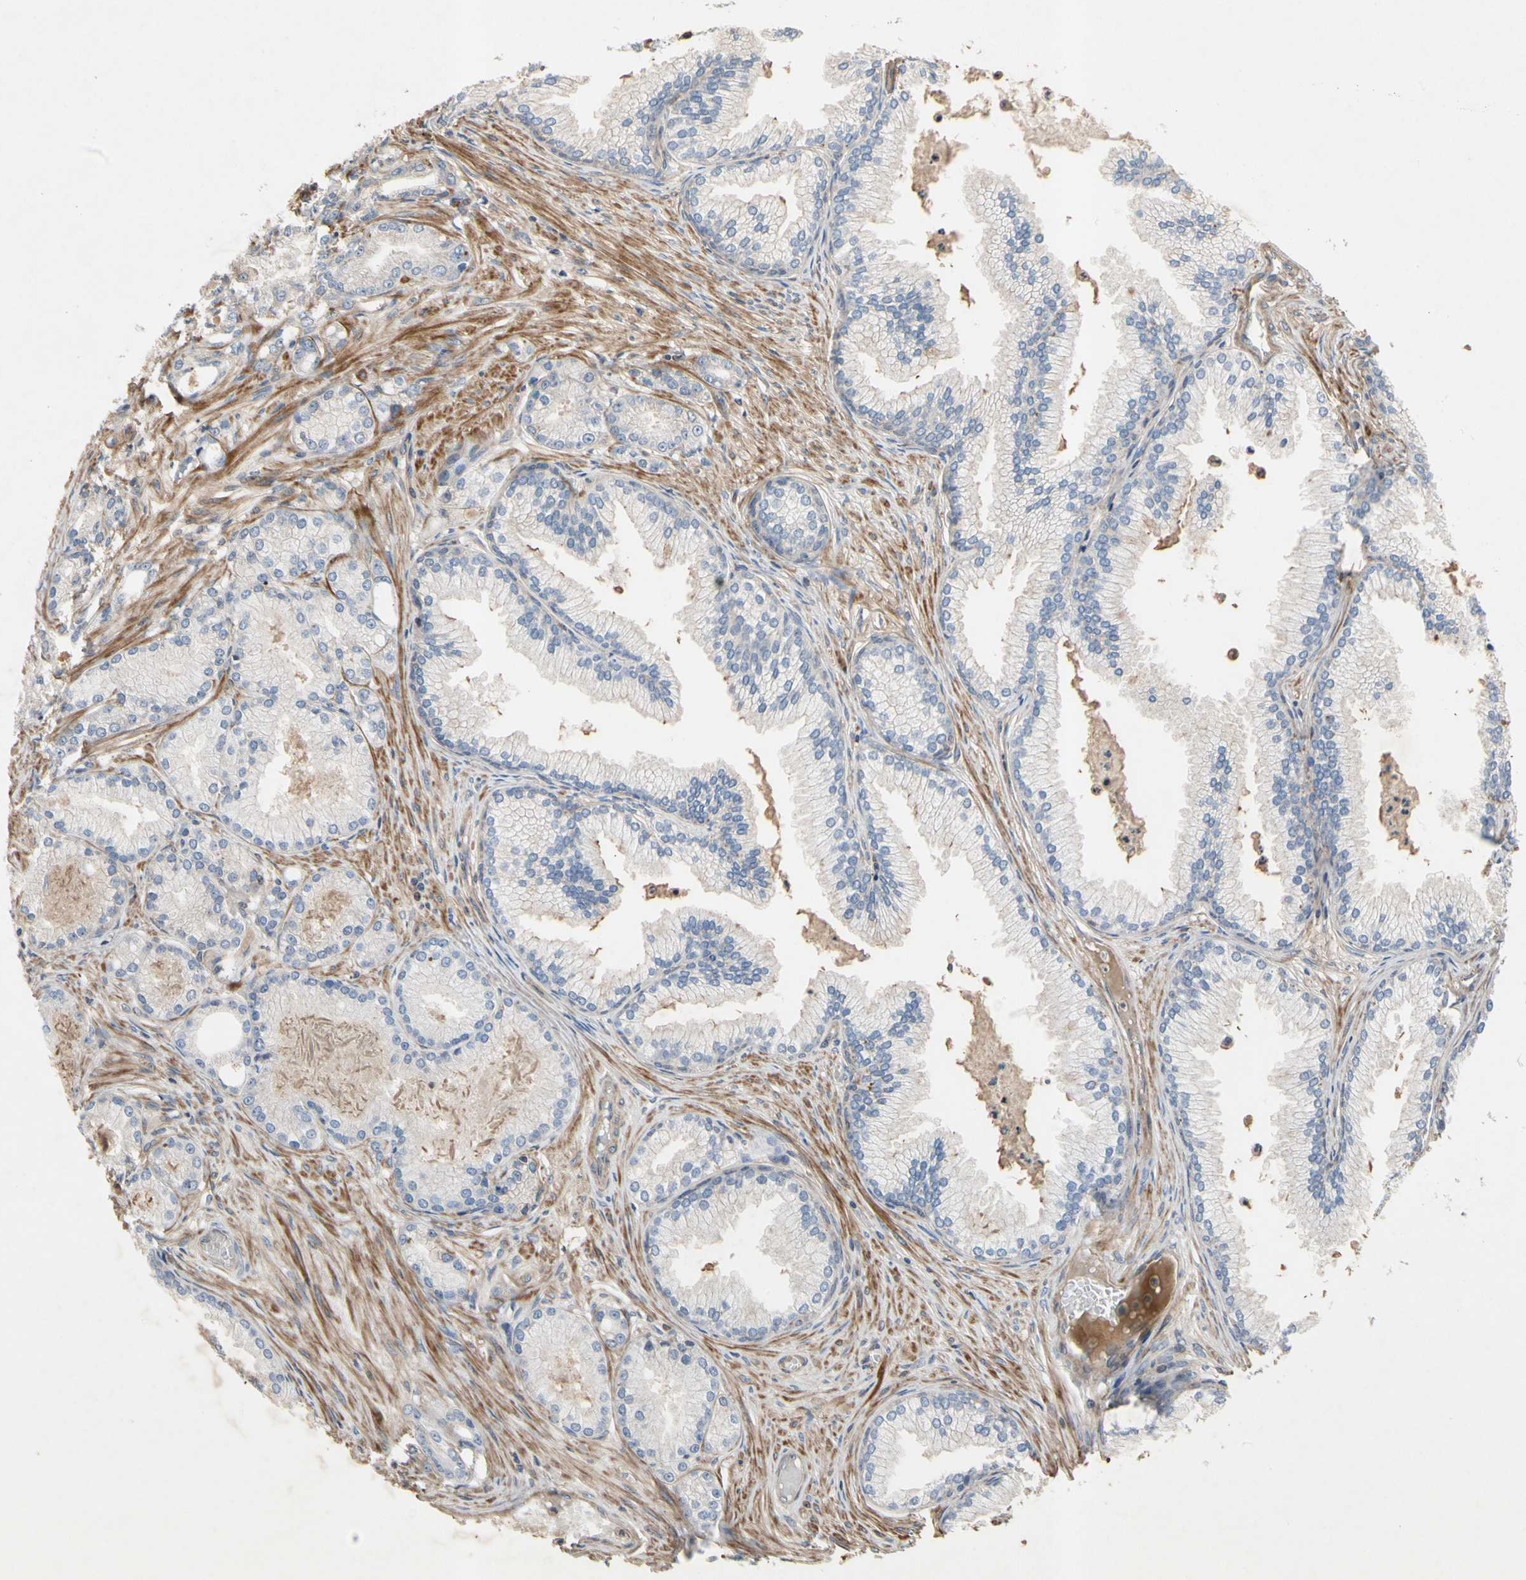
{"staining": {"intensity": "negative", "quantity": "none", "location": "none"}, "tissue": "prostate cancer", "cell_type": "Tumor cells", "image_type": "cancer", "snomed": [{"axis": "morphology", "description": "Adenocarcinoma, Low grade"}, {"axis": "topography", "description": "Prostate"}], "caption": "Low-grade adenocarcinoma (prostate) stained for a protein using IHC shows no positivity tumor cells.", "gene": "CRTAC1", "patient": {"sex": "male", "age": 72}}